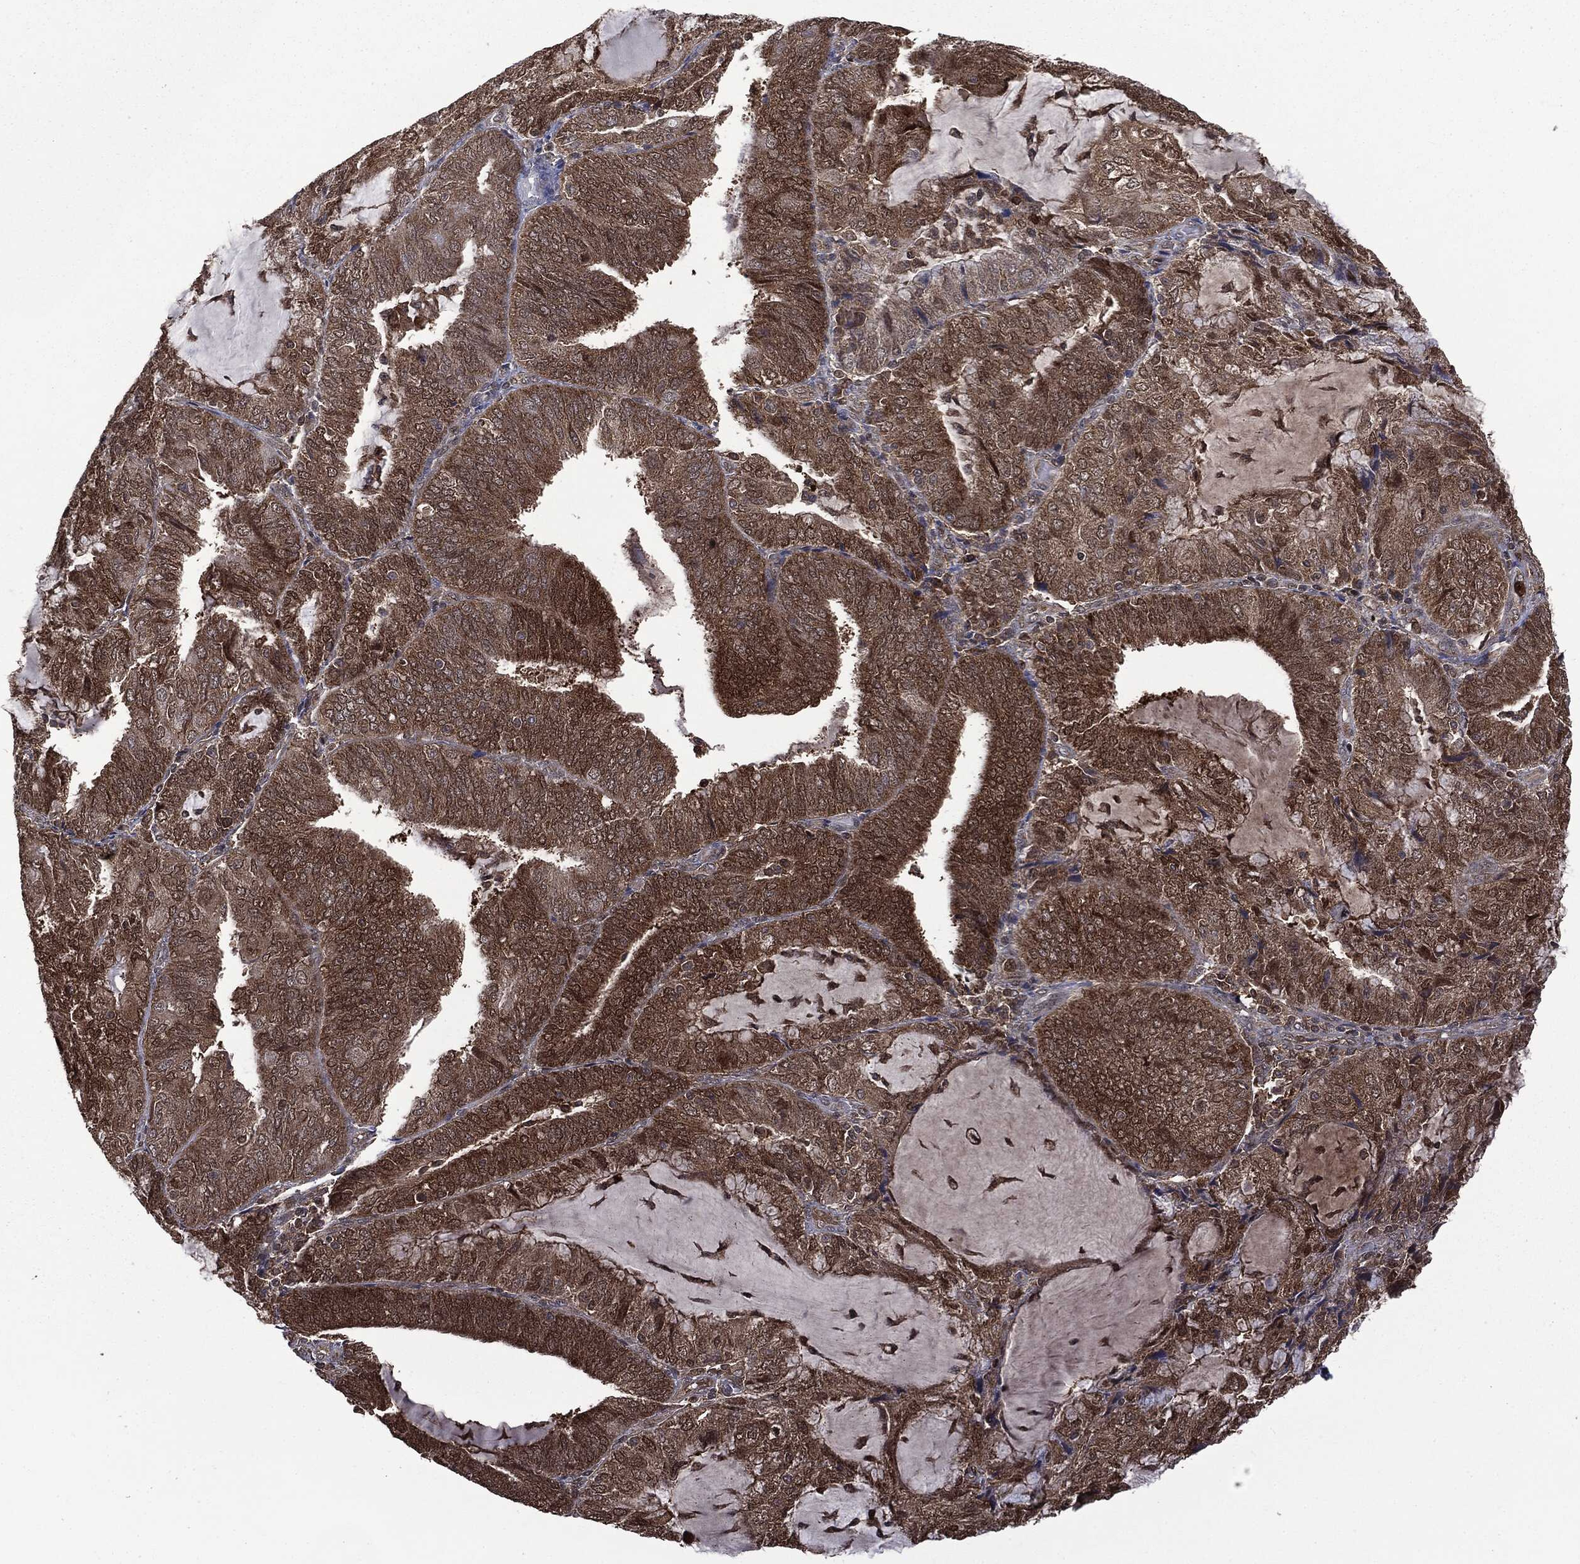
{"staining": {"intensity": "moderate", "quantity": ">75%", "location": "cytoplasmic/membranous"}, "tissue": "endometrial cancer", "cell_type": "Tumor cells", "image_type": "cancer", "snomed": [{"axis": "morphology", "description": "Adenocarcinoma, NOS"}, {"axis": "topography", "description": "Endometrium"}], "caption": "A histopathology image of endometrial cancer (adenocarcinoma) stained for a protein exhibits moderate cytoplasmic/membranous brown staining in tumor cells.", "gene": "GPI", "patient": {"sex": "female", "age": 81}}